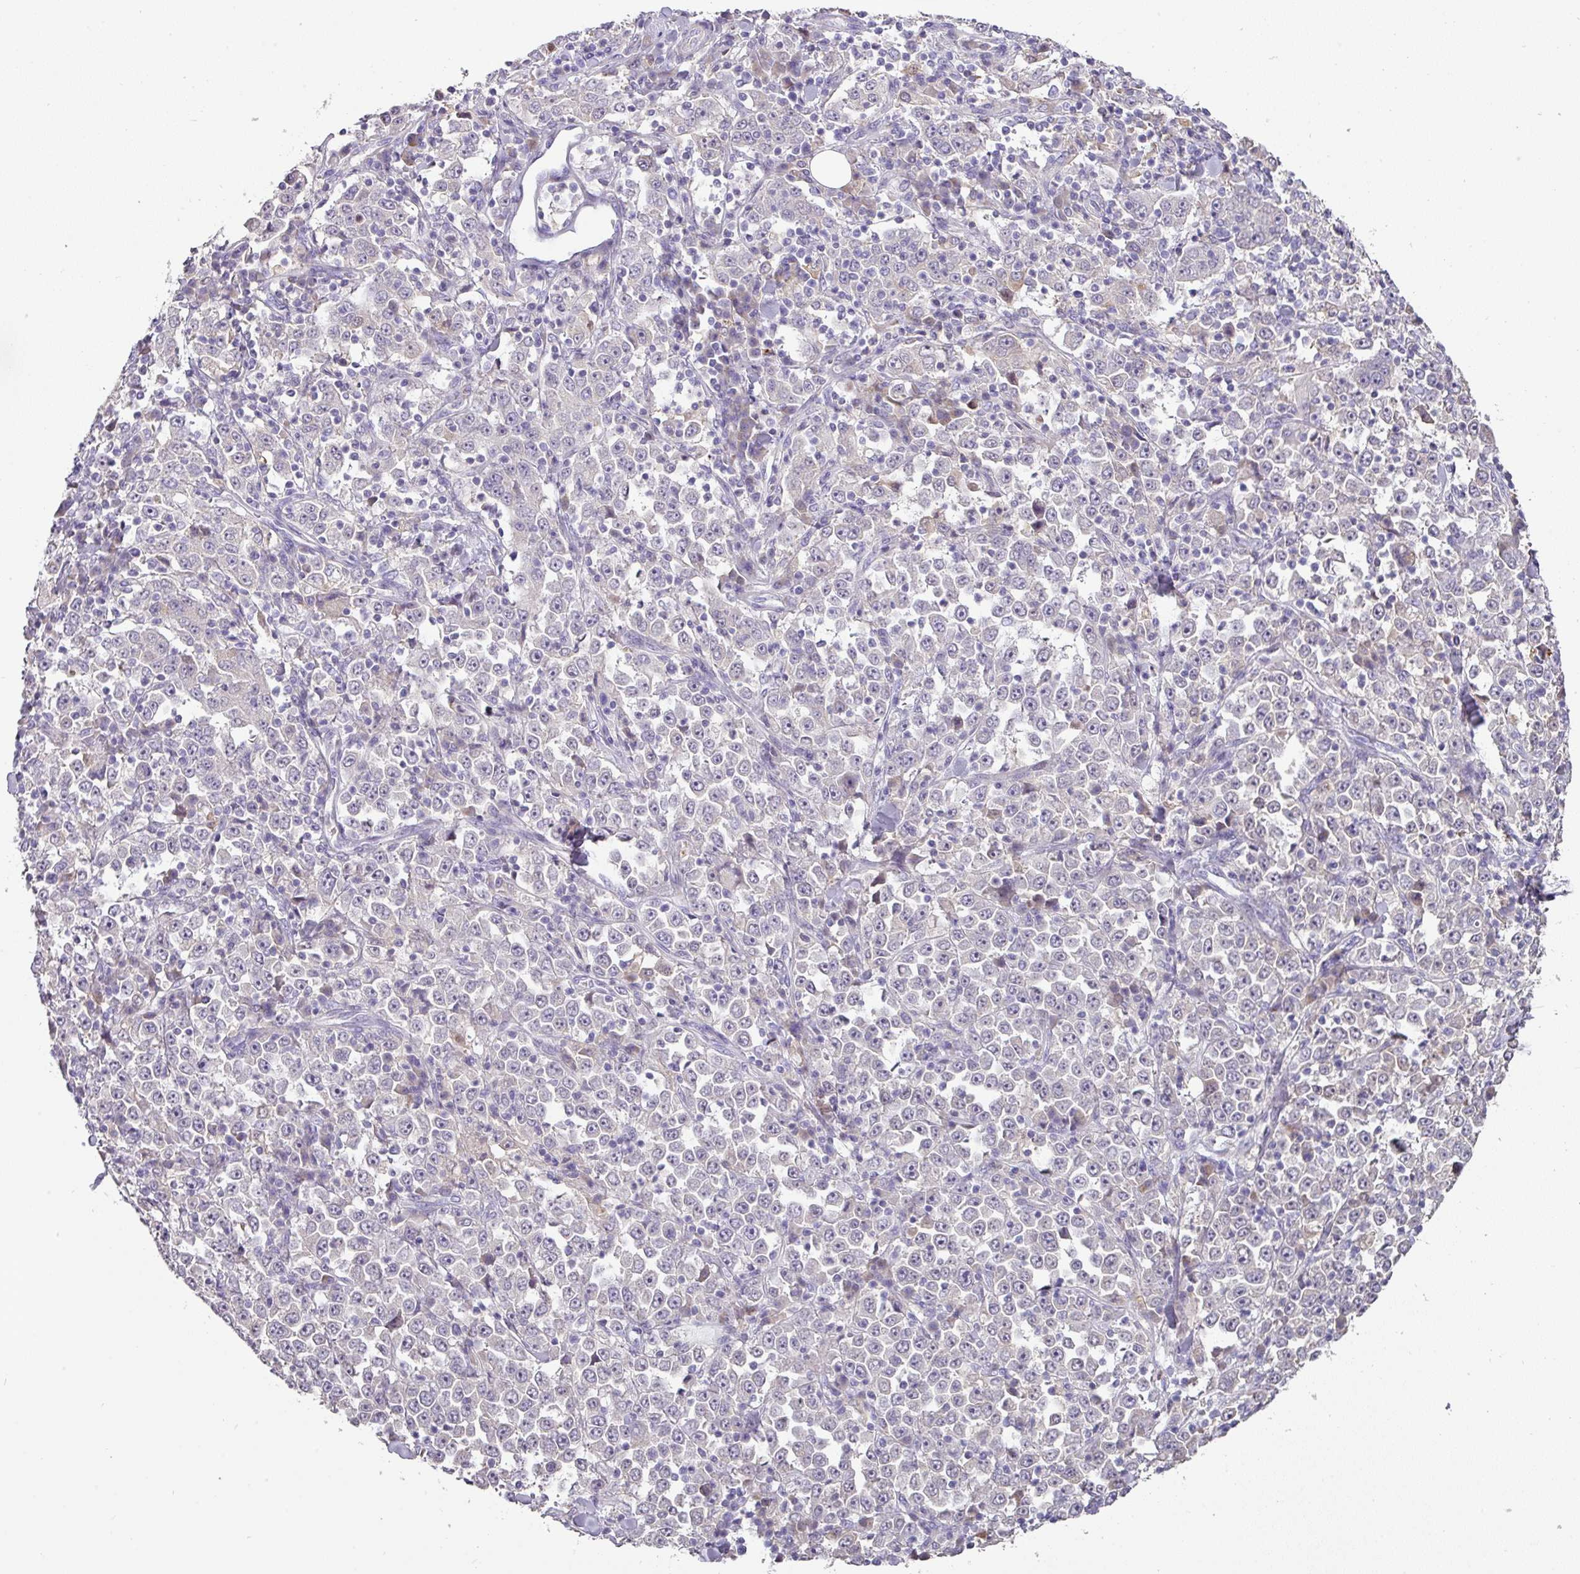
{"staining": {"intensity": "negative", "quantity": "none", "location": "none"}, "tissue": "stomach cancer", "cell_type": "Tumor cells", "image_type": "cancer", "snomed": [{"axis": "morphology", "description": "Normal tissue, NOS"}, {"axis": "morphology", "description": "Adenocarcinoma, NOS"}, {"axis": "topography", "description": "Stomach, upper"}, {"axis": "topography", "description": "Stomach"}], "caption": "A photomicrograph of human stomach cancer (adenocarcinoma) is negative for staining in tumor cells.", "gene": "CCZ1", "patient": {"sex": "male", "age": 59}}